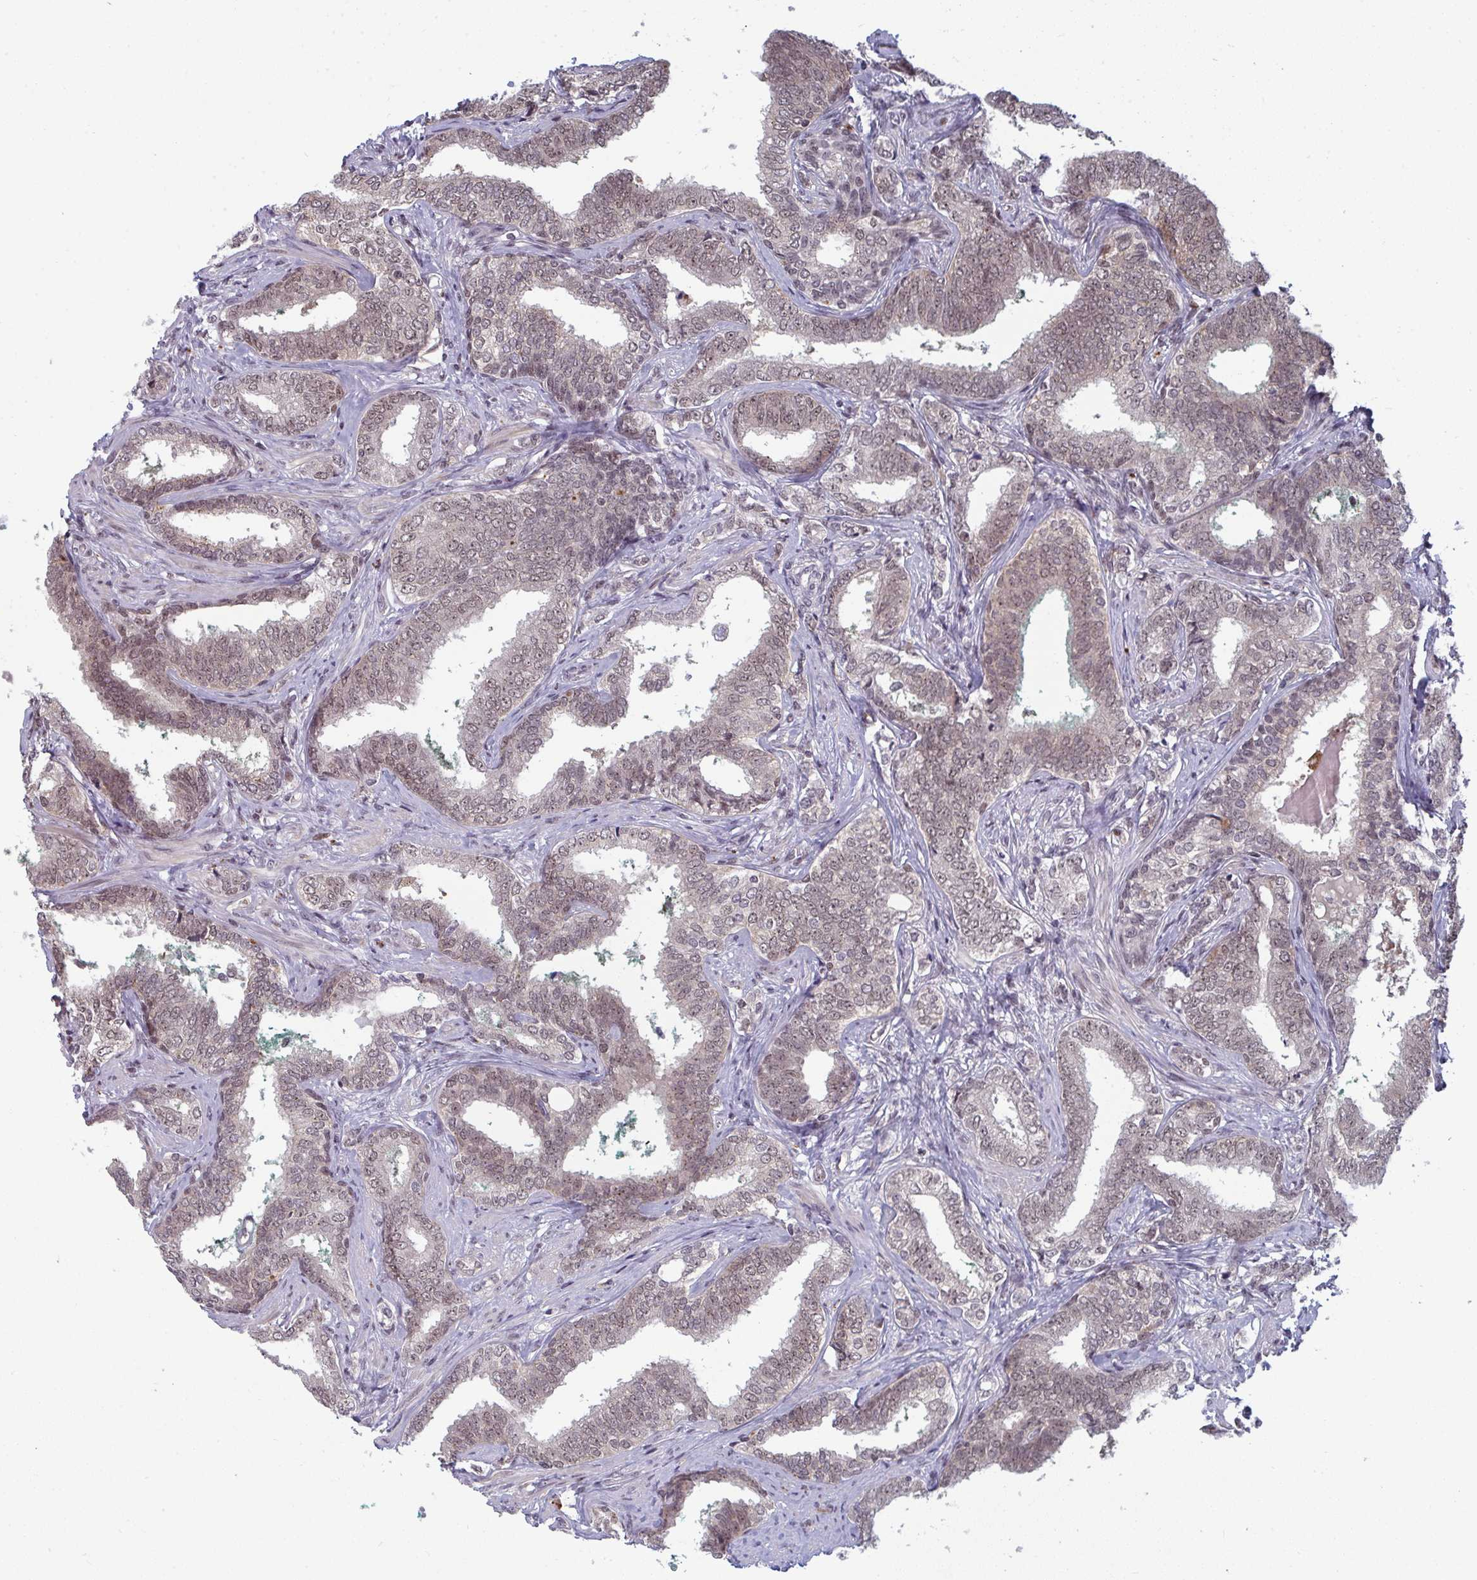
{"staining": {"intensity": "moderate", "quantity": ">75%", "location": "nuclear"}, "tissue": "prostate cancer", "cell_type": "Tumor cells", "image_type": "cancer", "snomed": [{"axis": "morphology", "description": "Adenocarcinoma, High grade"}, {"axis": "topography", "description": "Prostate"}], "caption": "Immunohistochemistry (IHC) of human prostate cancer shows medium levels of moderate nuclear expression in approximately >75% of tumor cells. The staining was performed using DAB (3,3'-diaminobenzidine) to visualize the protein expression in brown, while the nuclei were stained in blue with hematoxylin (Magnification: 20x).", "gene": "ATF1", "patient": {"sex": "male", "age": 72}}